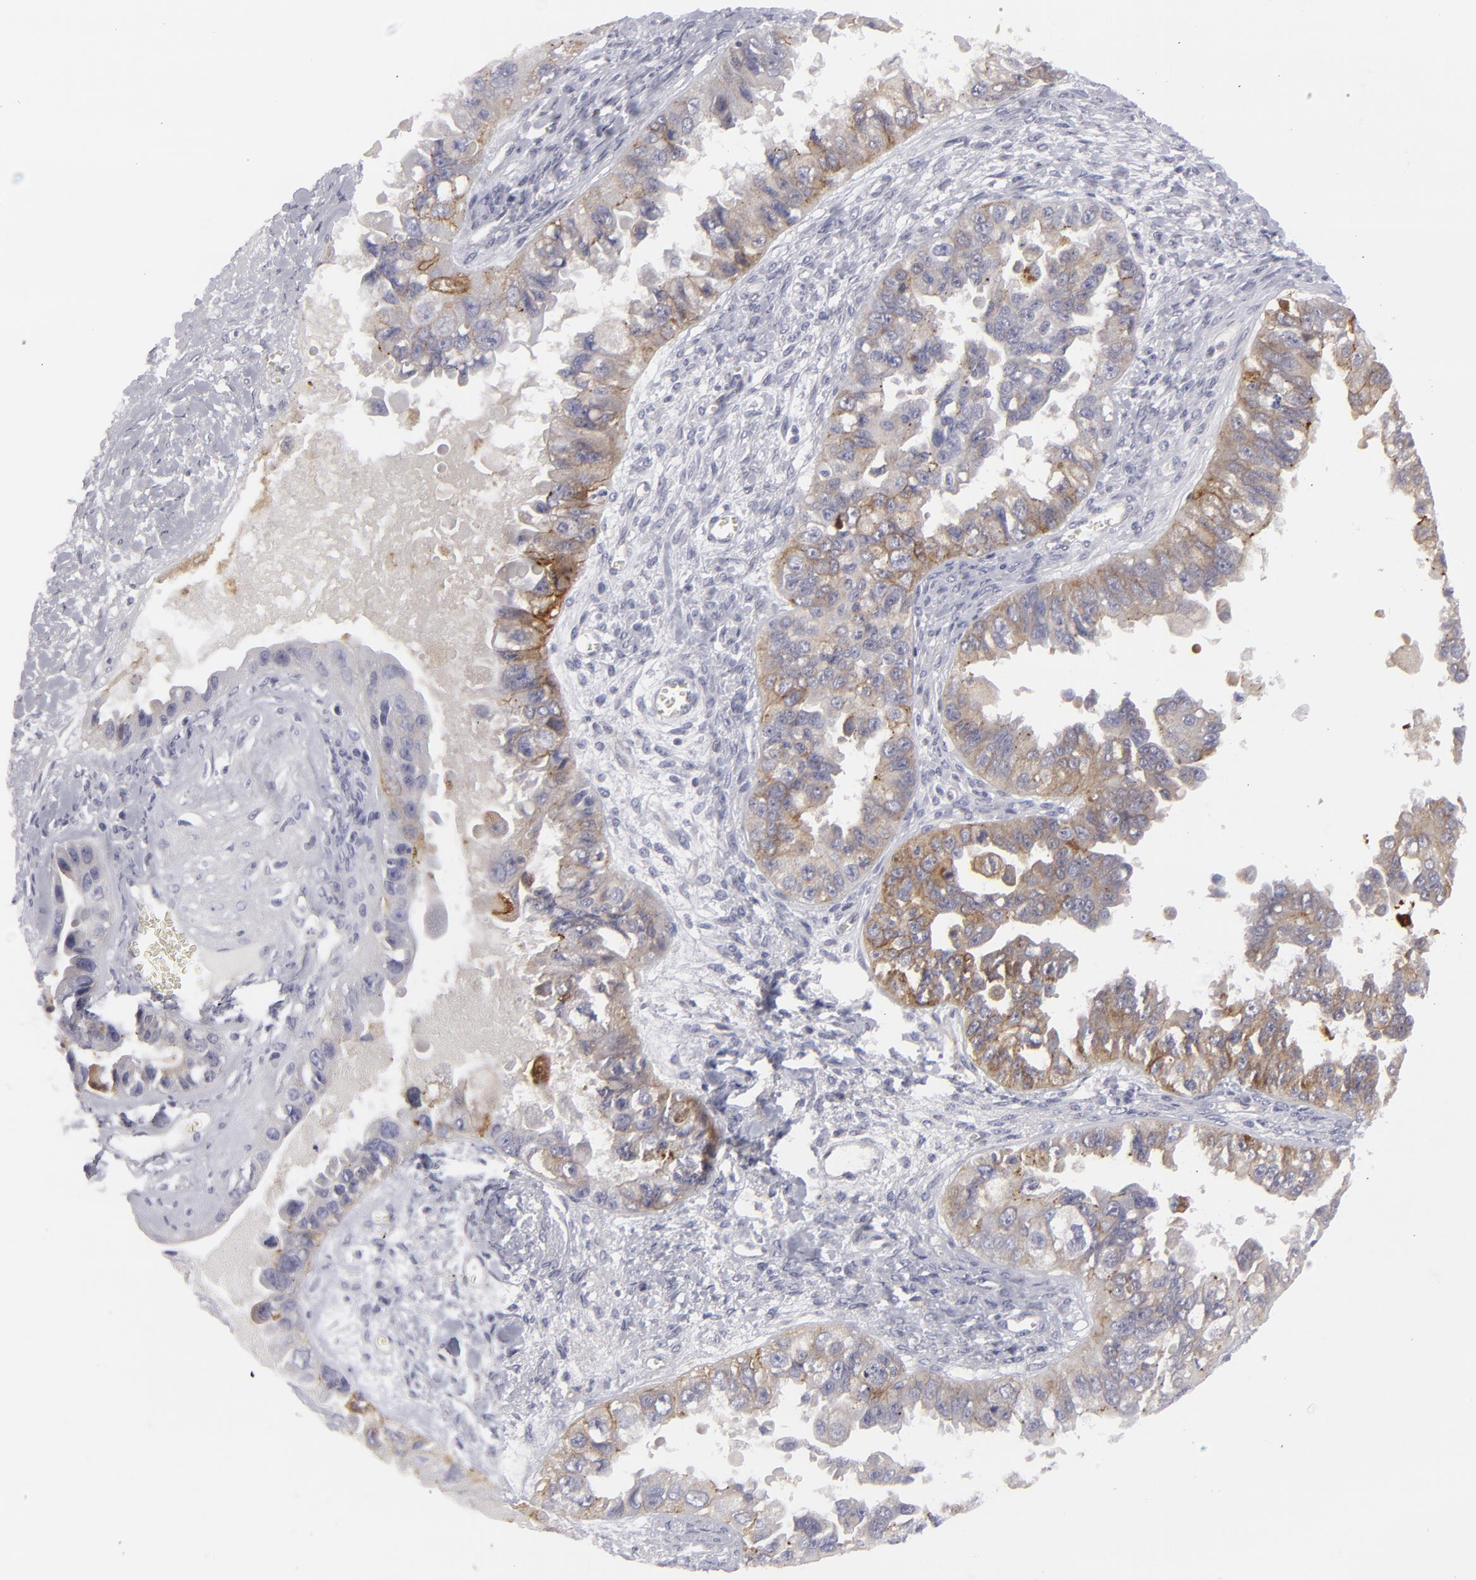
{"staining": {"intensity": "moderate", "quantity": "25%-75%", "location": "cytoplasmic/membranous"}, "tissue": "ovarian cancer", "cell_type": "Tumor cells", "image_type": "cancer", "snomed": [{"axis": "morphology", "description": "Carcinoma, endometroid"}, {"axis": "topography", "description": "Ovary"}], "caption": "Ovarian cancer (endometroid carcinoma) stained with immunohistochemistry displays moderate cytoplasmic/membranous staining in about 25%-75% of tumor cells. The staining was performed using DAB to visualize the protein expression in brown, while the nuclei were stained in blue with hematoxylin (Magnification: 20x).", "gene": "JUP", "patient": {"sex": "female", "age": 85}}